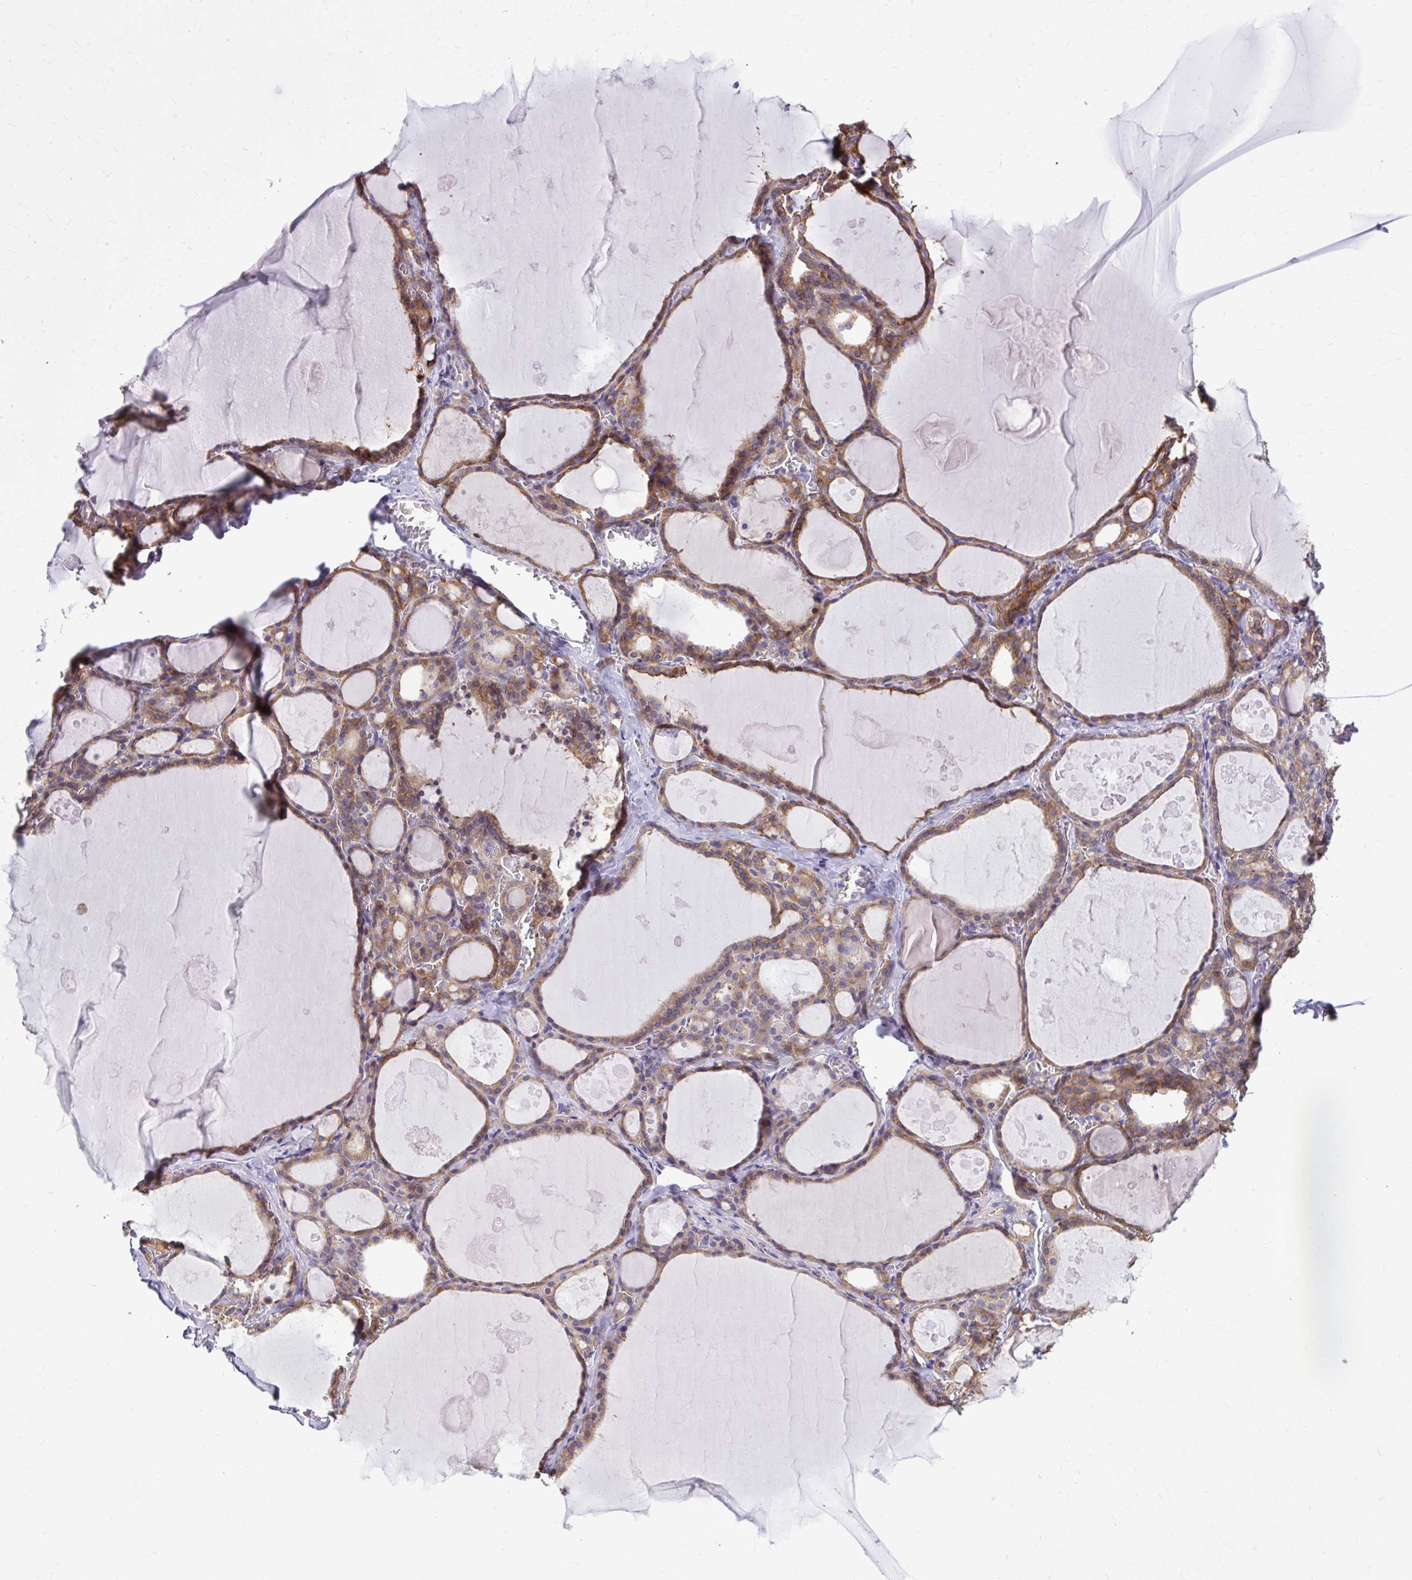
{"staining": {"intensity": "moderate", "quantity": ">75%", "location": "cytoplasmic/membranous"}, "tissue": "thyroid gland", "cell_type": "Glandular cells", "image_type": "normal", "snomed": [{"axis": "morphology", "description": "Normal tissue, NOS"}, {"axis": "topography", "description": "Thyroid gland"}], "caption": "Thyroid gland was stained to show a protein in brown. There is medium levels of moderate cytoplasmic/membranous staining in about >75% of glandular cells.", "gene": "EPB41L1", "patient": {"sex": "male", "age": 56}}